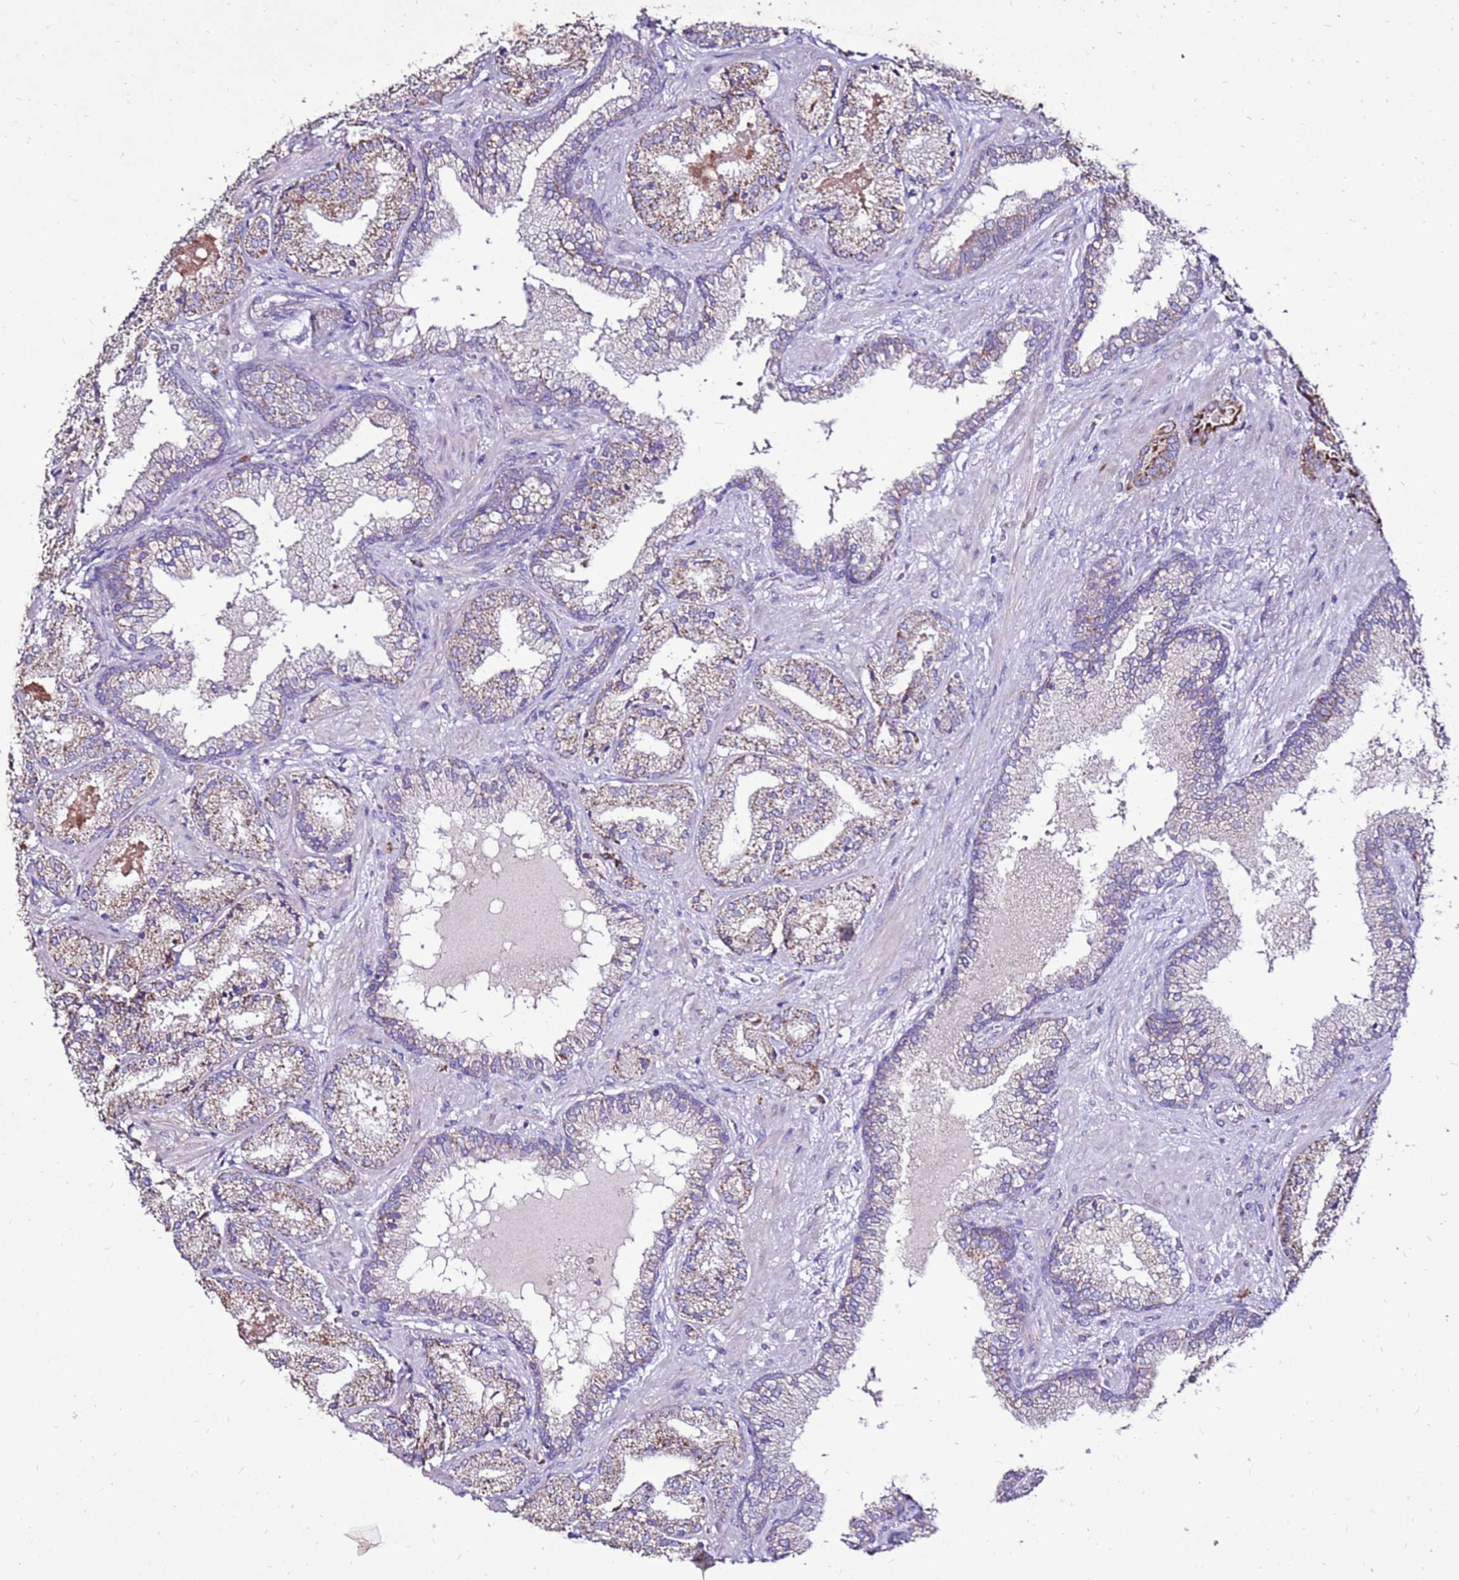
{"staining": {"intensity": "moderate", "quantity": ">75%", "location": "cytoplasmic/membranous"}, "tissue": "prostate cancer", "cell_type": "Tumor cells", "image_type": "cancer", "snomed": [{"axis": "morphology", "description": "Adenocarcinoma, High grade"}, {"axis": "topography", "description": "Prostate"}], "caption": "Human prostate cancer (adenocarcinoma (high-grade)) stained with a brown dye exhibits moderate cytoplasmic/membranous positive expression in approximately >75% of tumor cells.", "gene": "TMEM106C", "patient": {"sex": "male", "age": 63}}